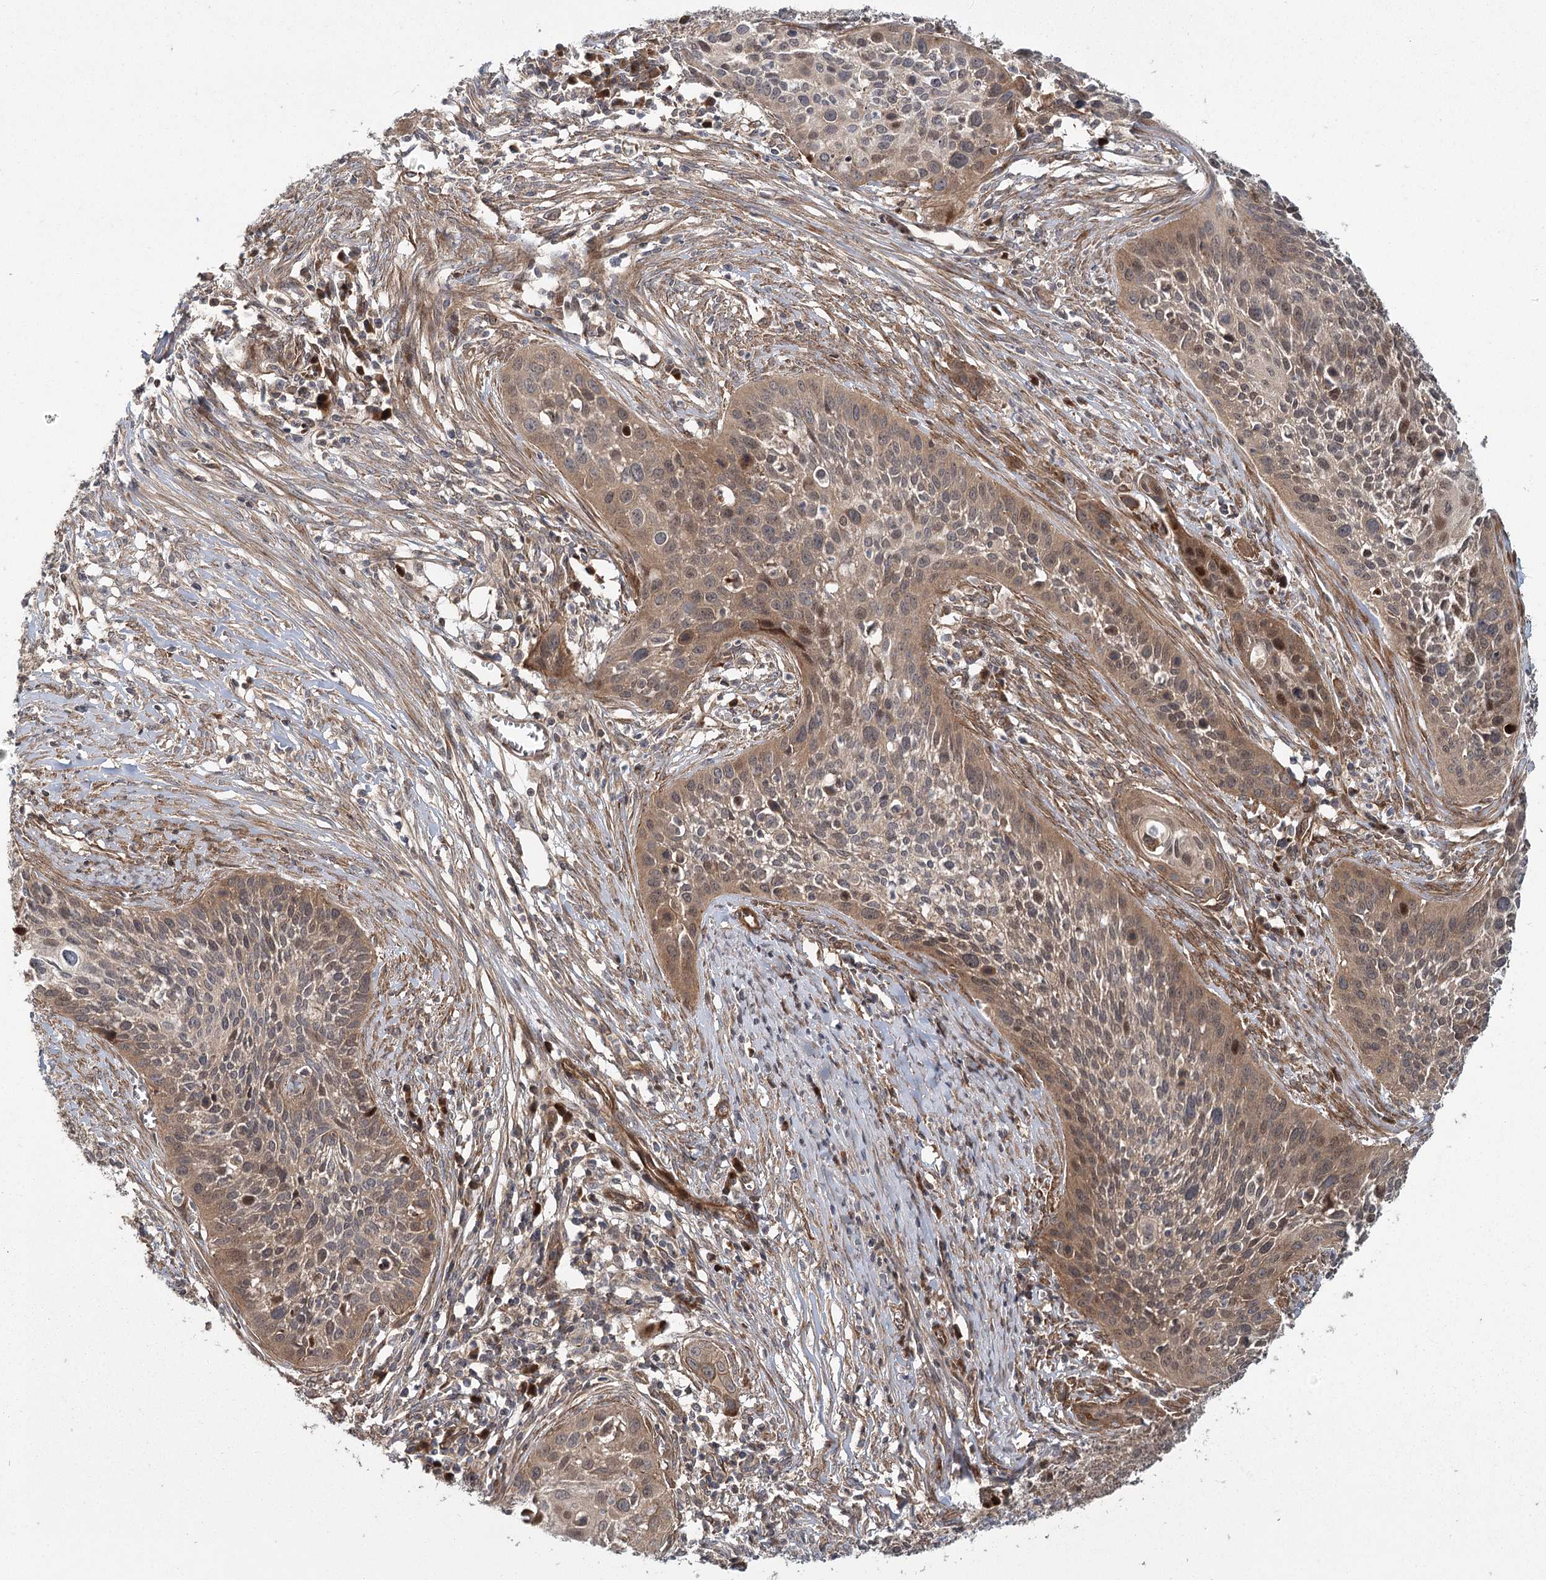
{"staining": {"intensity": "moderate", "quantity": "25%-75%", "location": "cytoplasmic/membranous,nuclear"}, "tissue": "cervical cancer", "cell_type": "Tumor cells", "image_type": "cancer", "snomed": [{"axis": "morphology", "description": "Squamous cell carcinoma, NOS"}, {"axis": "topography", "description": "Cervix"}], "caption": "Cervical cancer stained with a brown dye exhibits moderate cytoplasmic/membranous and nuclear positive positivity in about 25%-75% of tumor cells.", "gene": "RAPGEF6", "patient": {"sex": "female", "age": 34}}